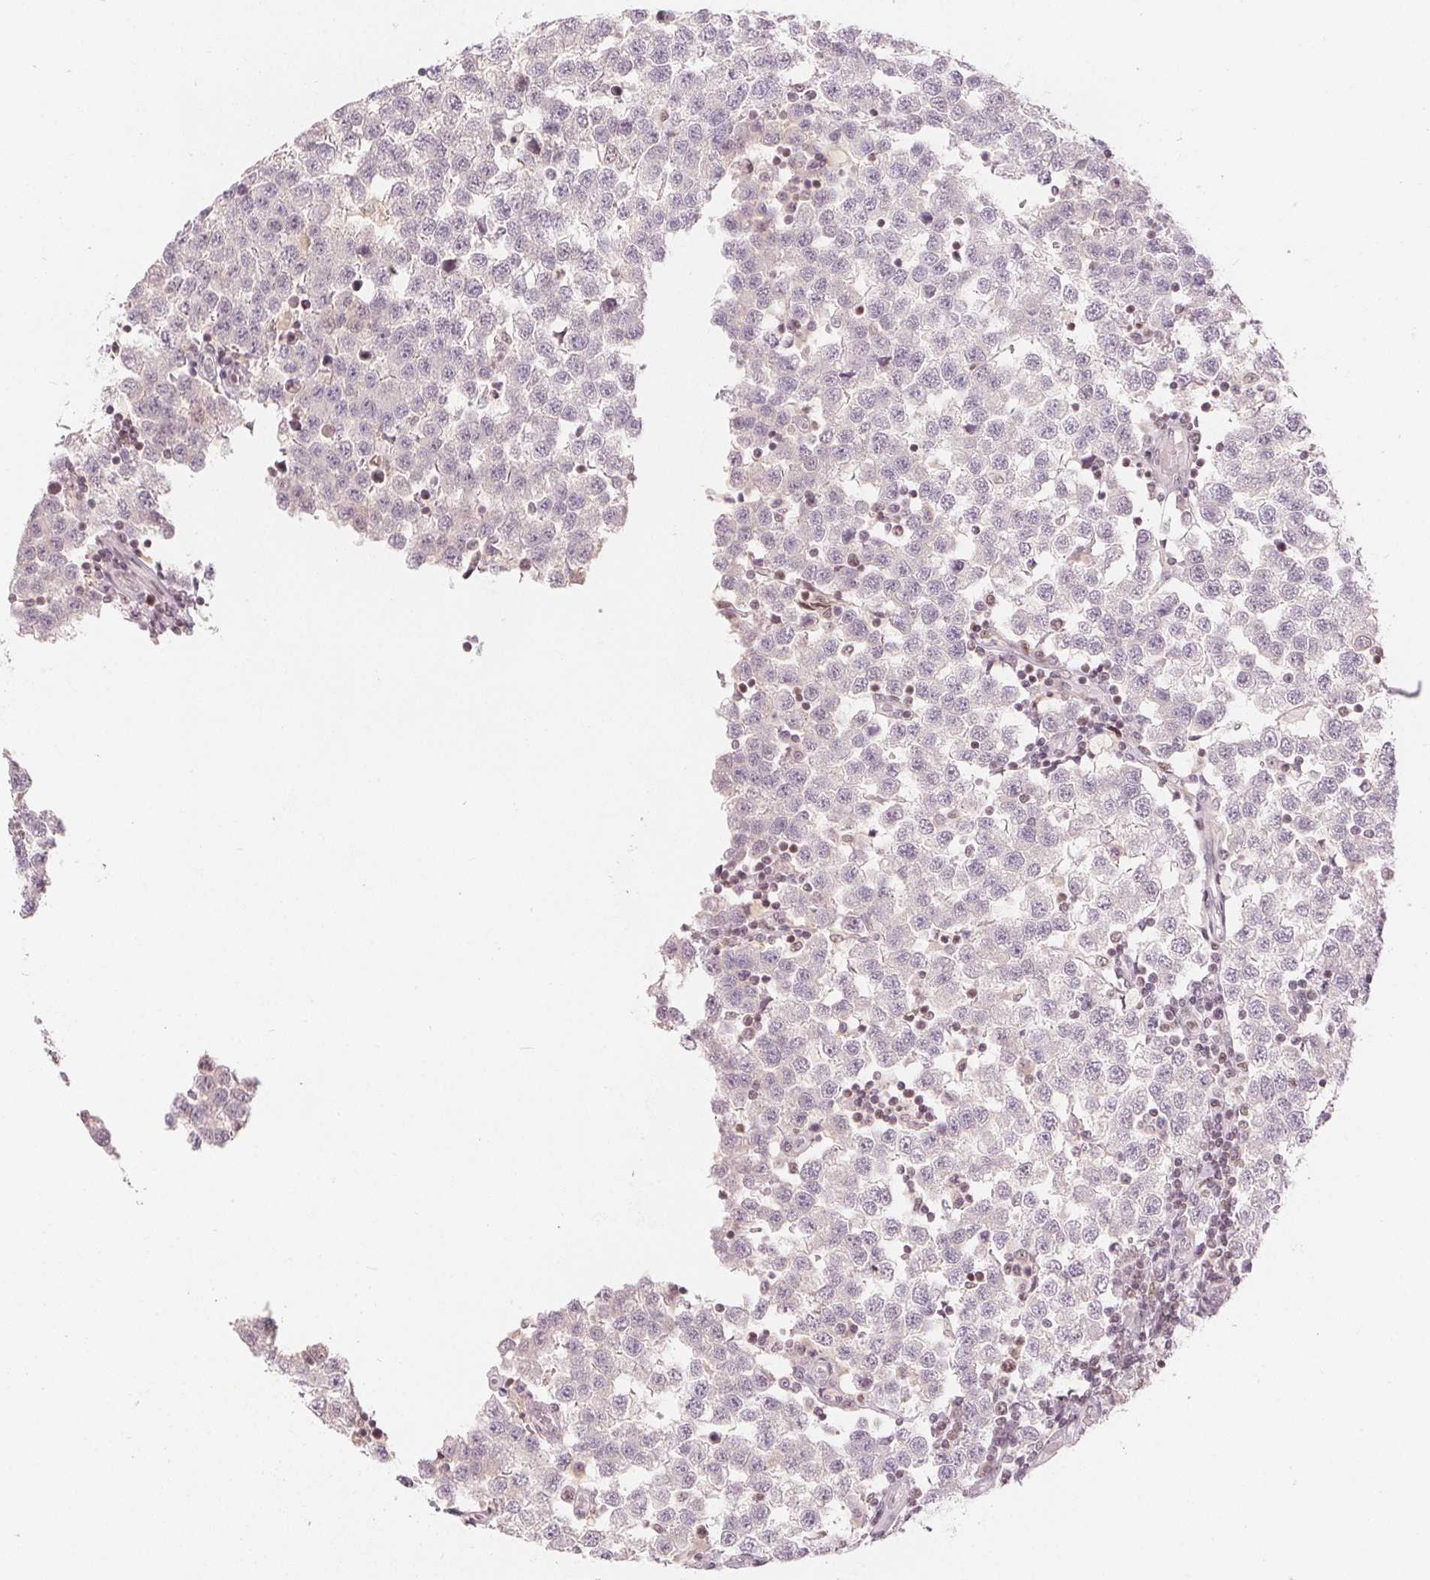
{"staining": {"intensity": "negative", "quantity": "none", "location": "none"}, "tissue": "testis cancer", "cell_type": "Tumor cells", "image_type": "cancer", "snomed": [{"axis": "morphology", "description": "Seminoma, NOS"}, {"axis": "topography", "description": "Testis"}], "caption": "Protein analysis of testis cancer displays no significant staining in tumor cells.", "gene": "DEK", "patient": {"sex": "male", "age": 34}}